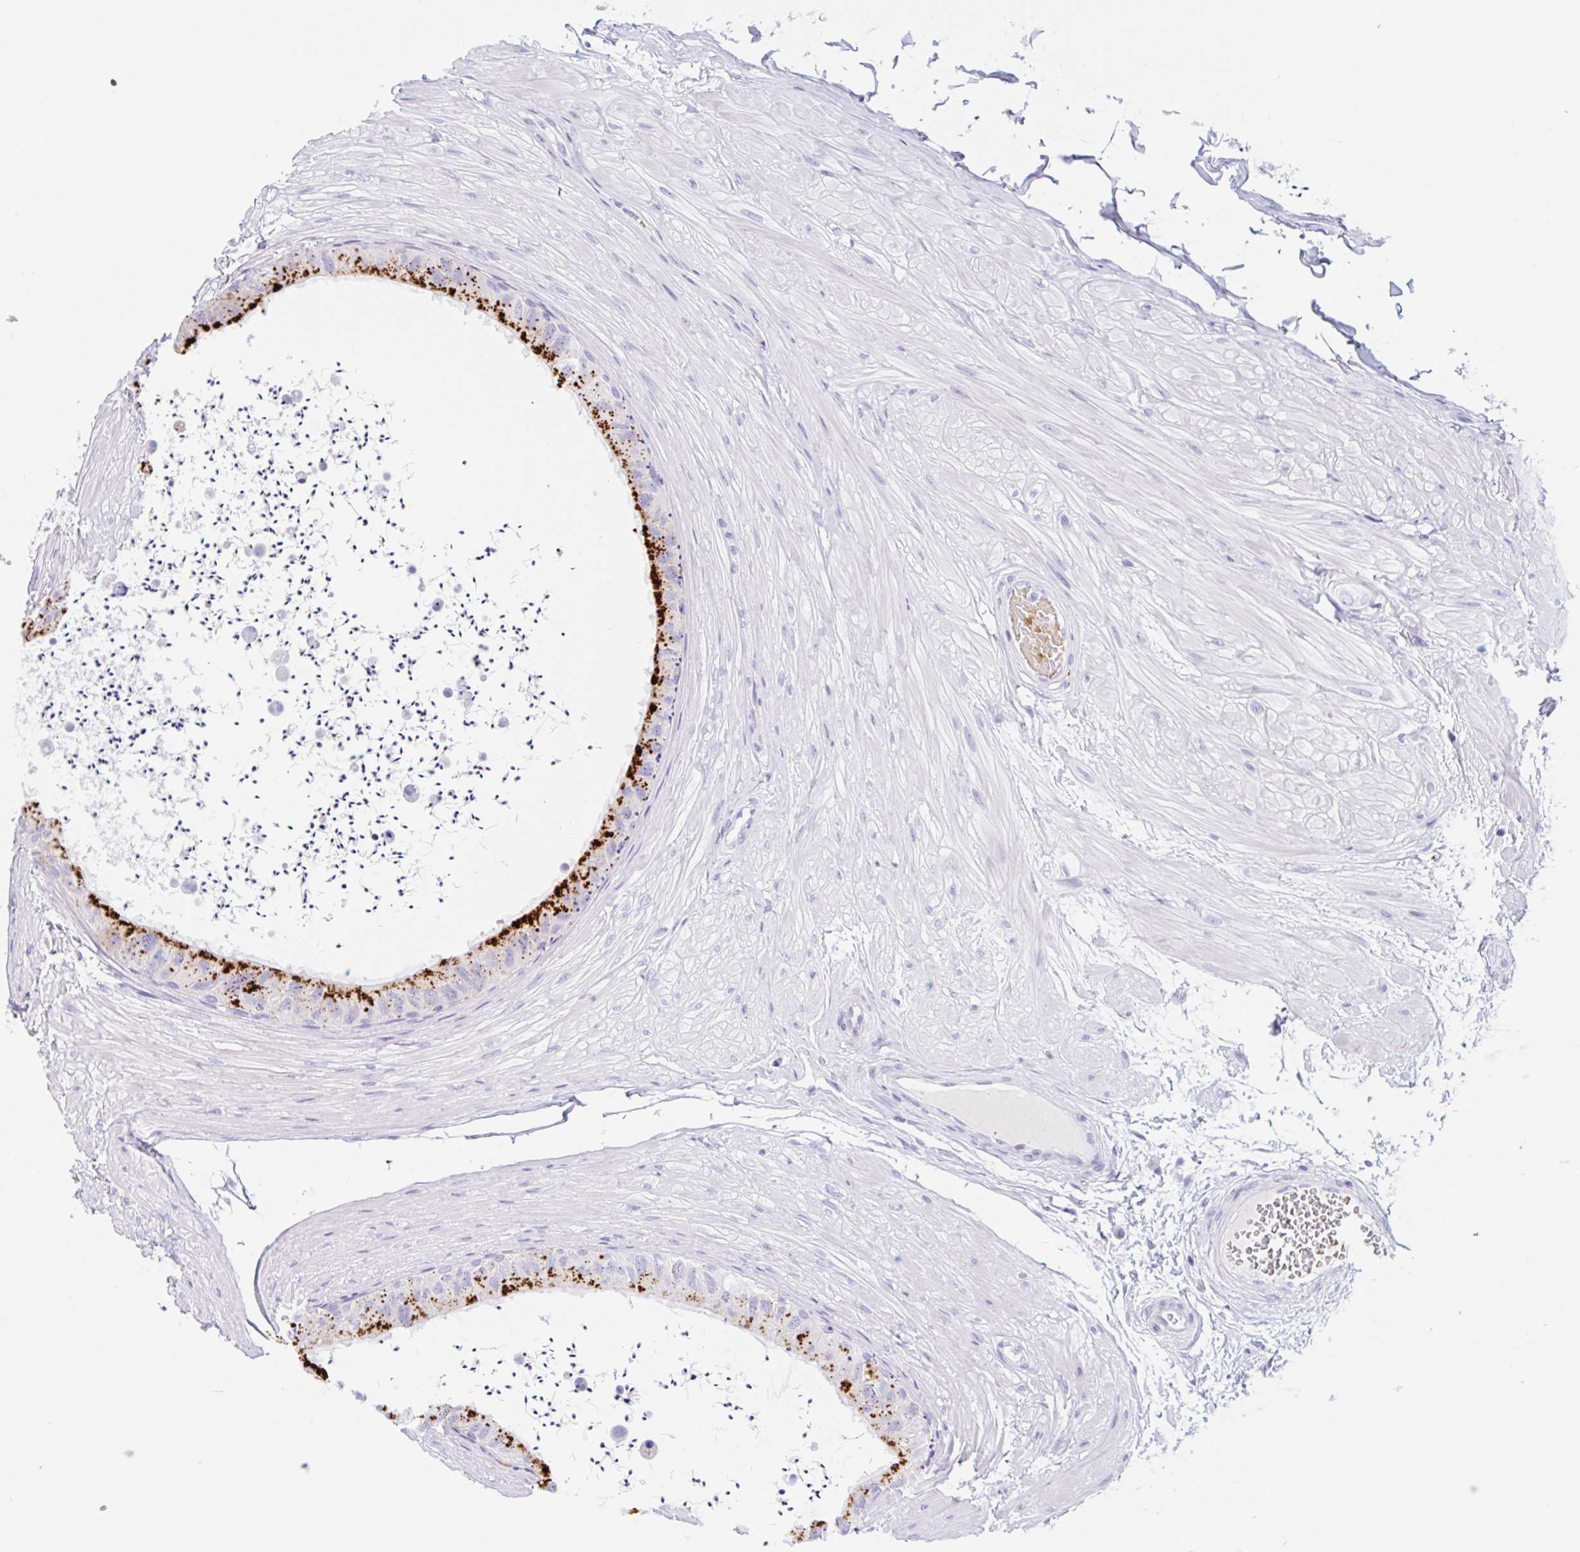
{"staining": {"intensity": "strong", "quantity": "25%-75%", "location": "cytoplasmic/membranous"}, "tissue": "epididymis", "cell_type": "Glandular cells", "image_type": "normal", "snomed": [{"axis": "morphology", "description": "Normal tissue, NOS"}, {"axis": "topography", "description": "Epididymis"}, {"axis": "topography", "description": "Peripheral nerve tissue"}], "caption": "Brown immunohistochemical staining in normal human epididymis displays strong cytoplasmic/membranous positivity in about 25%-75% of glandular cells.", "gene": "ANKRD9", "patient": {"sex": "male", "age": 32}}